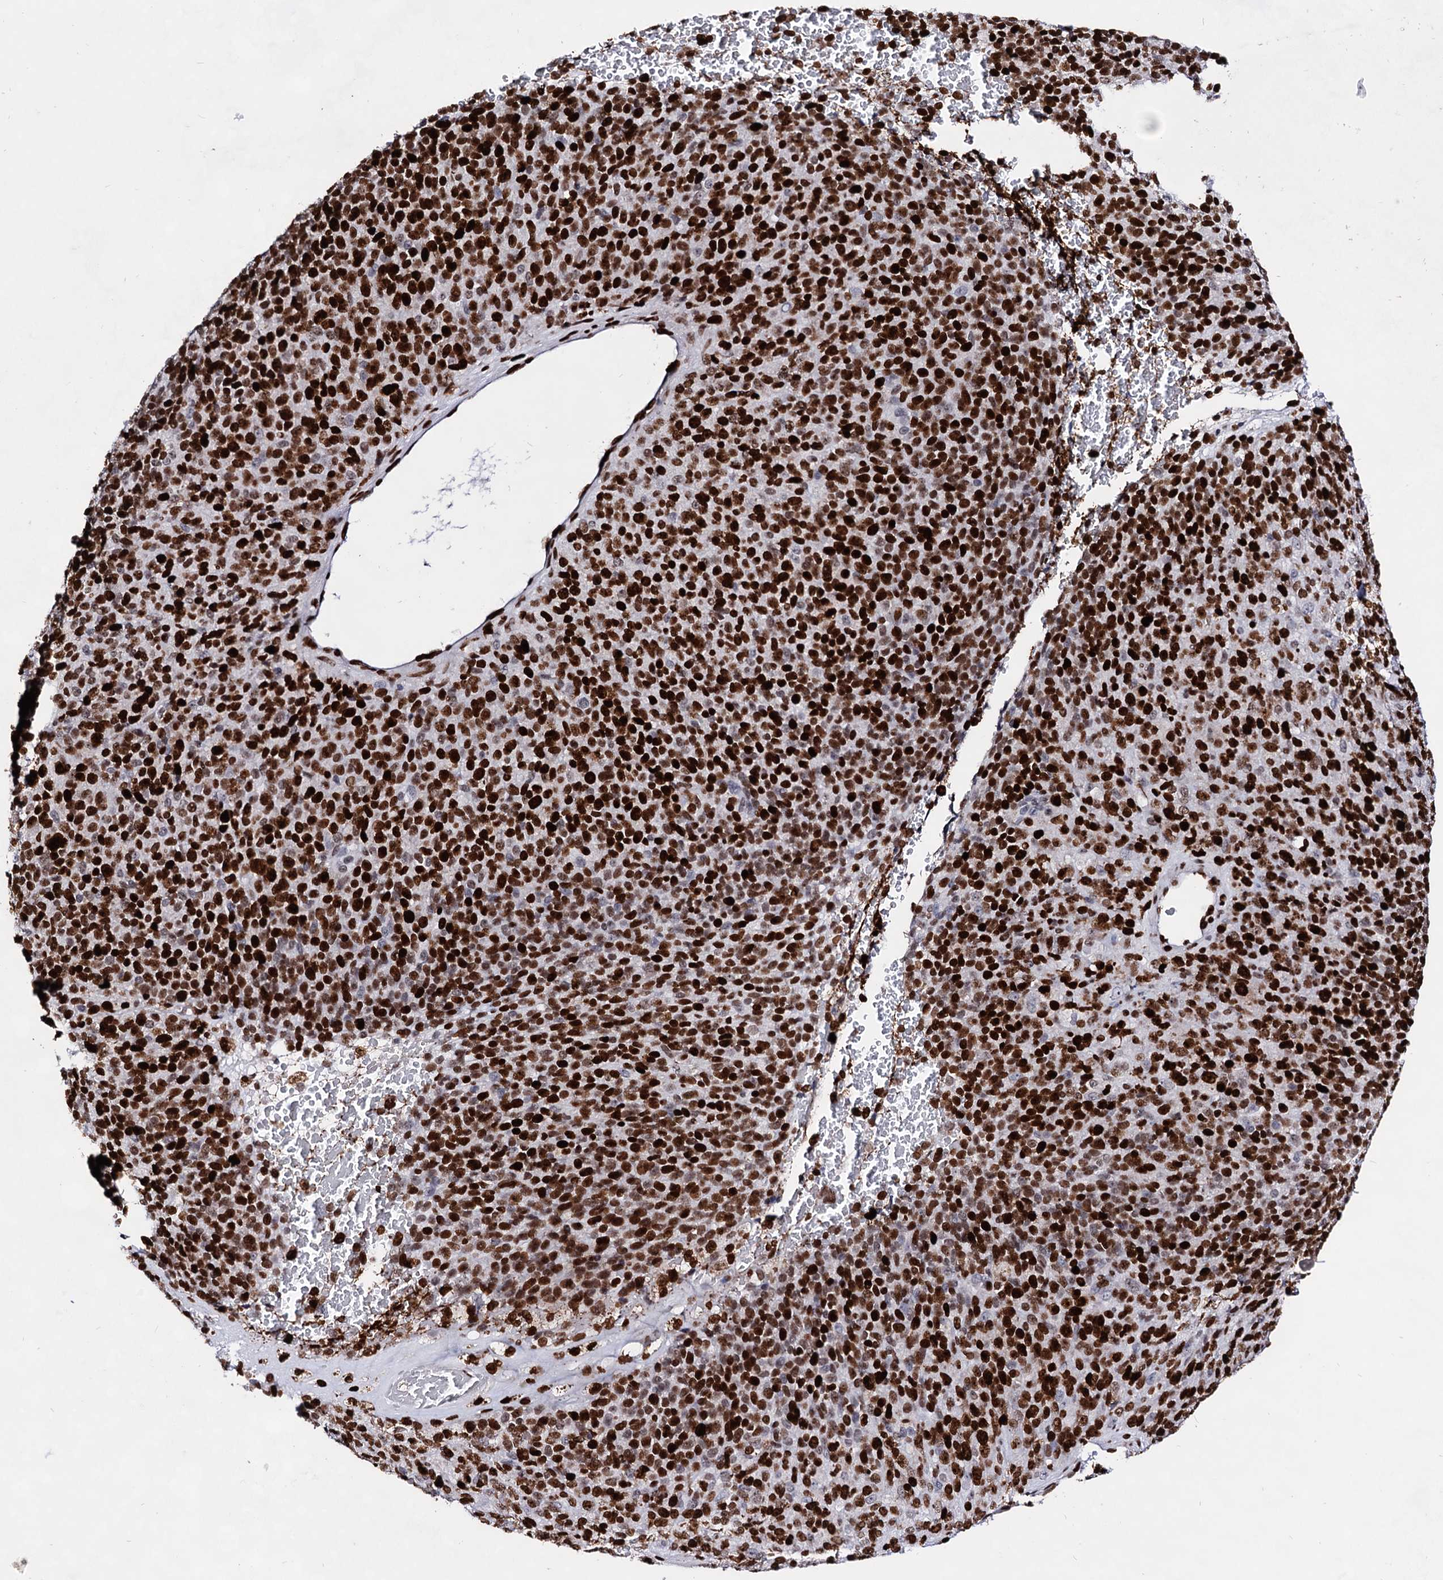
{"staining": {"intensity": "strong", "quantity": ">75%", "location": "nuclear"}, "tissue": "melanoma", "cell_type": "Tumor cells", "image_type": "cancer", "snomed": [{"axis": "morphology", "description": "Malignant melanoma, Metastatic site"}, {"axis": "topography", "description": "Brain"}], "caption": "Brown immunohistochemical staining in human malignant melanoma (metastatic site) displays strong nuclear staining in about >75% of tumor cells.", "gene": "HMGB2", "patient": {"sex": "female", "age": 56}}